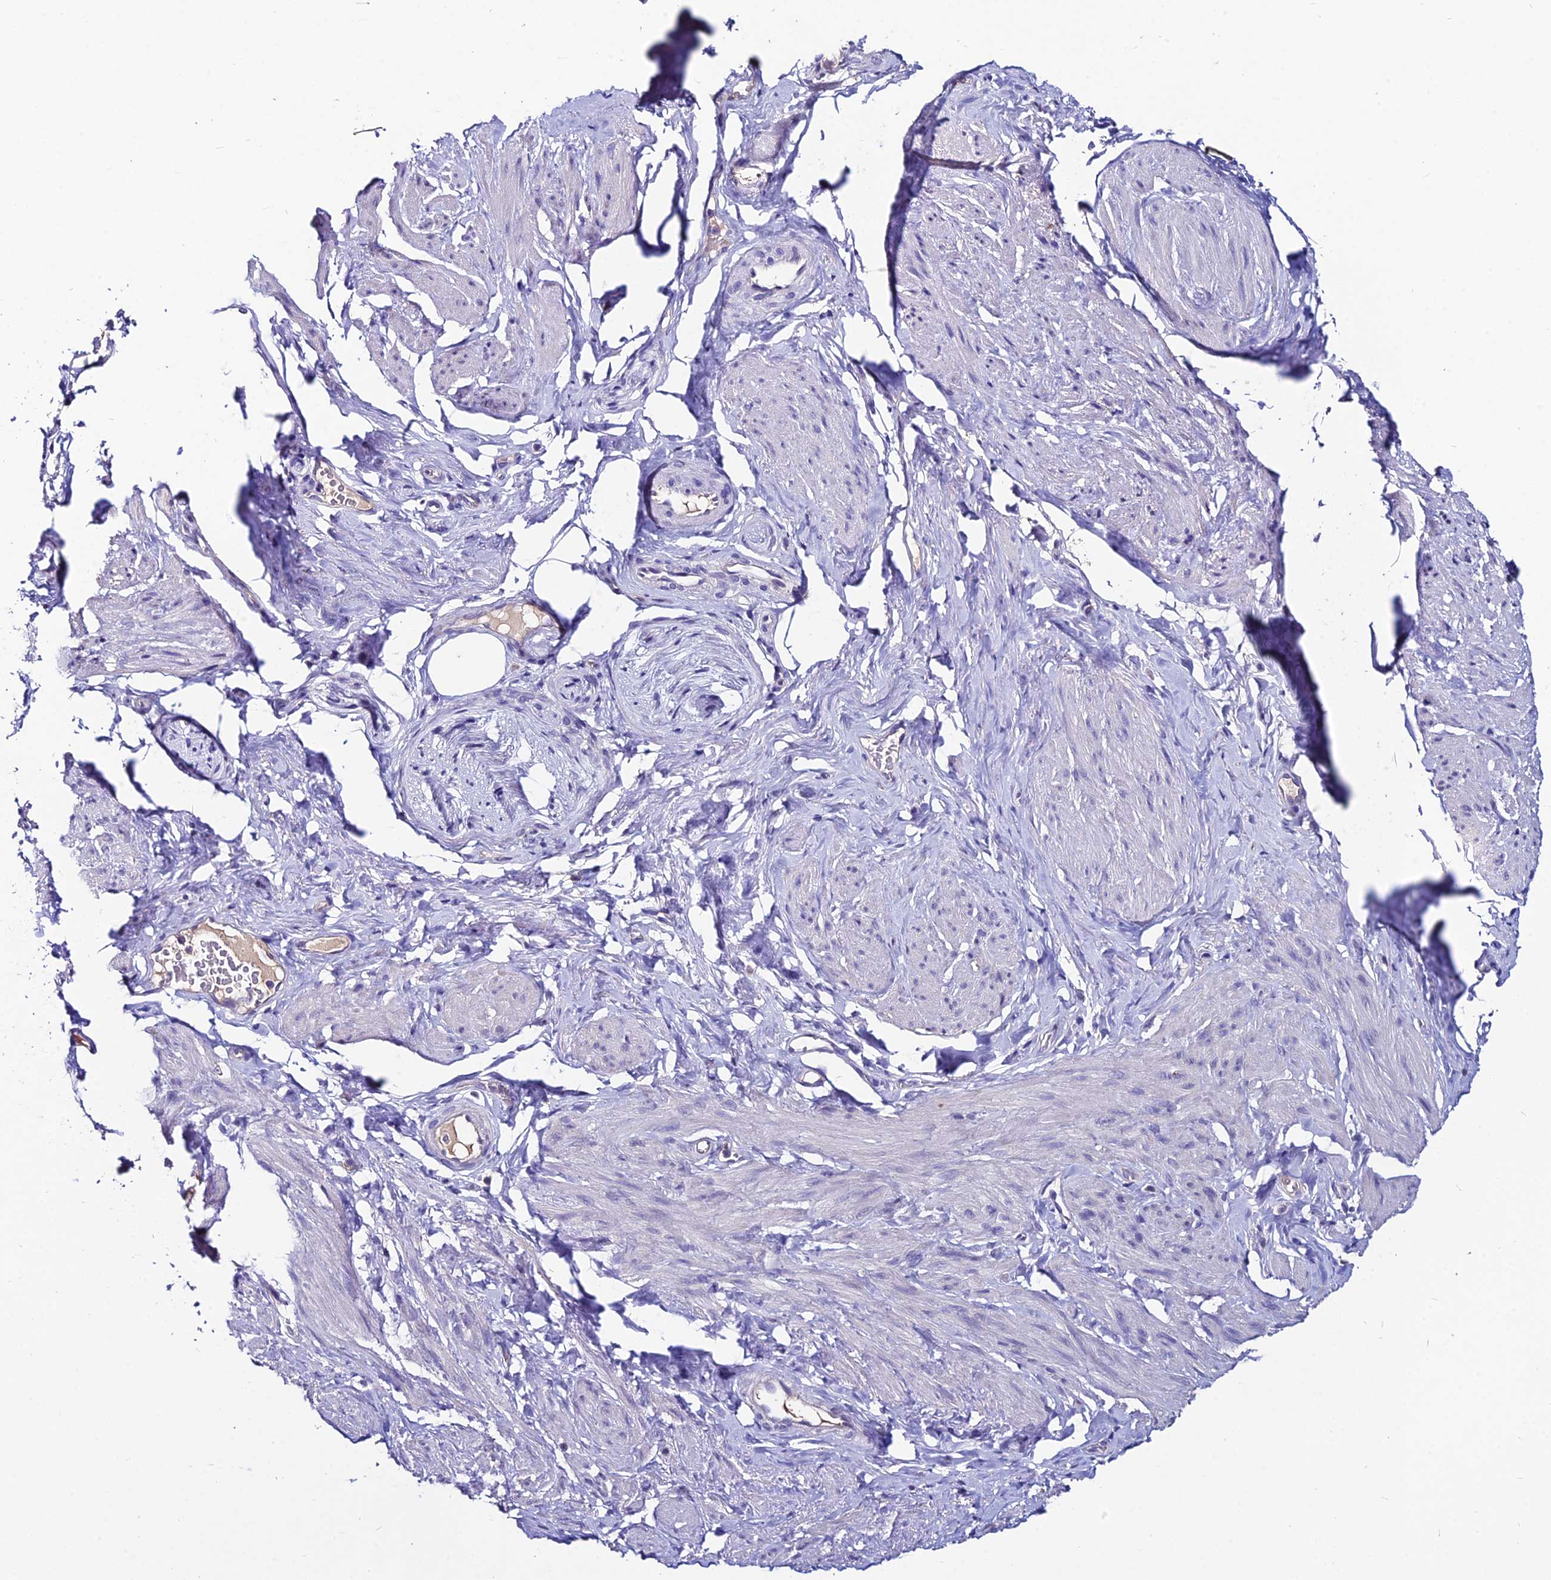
{"staining": {"intensity": "negative", "quantity": "none", "location": "none"}, "tissue": "smooth muscle", "cell_type": "Smooth muscle cells", "image_type": "normal", "snomed": [{"axis": "morphology", "description": "Normal tissue, NOS"}, {"axis": "topography", "description": "Smooth muscle"}, {"axis": "topography", "description": "Peripheral nerve tissue"}], "caption": "Immunohistochemistry (IHC) photomicrograph of normal smooth muscle: human smooth muscle stained with DAB demonstrates no significant protein expression in smooth muscle cells. Nuclei are stained in blue.", "gene": "LGALS7", "patient": {"sex": "male", "age": 69}}